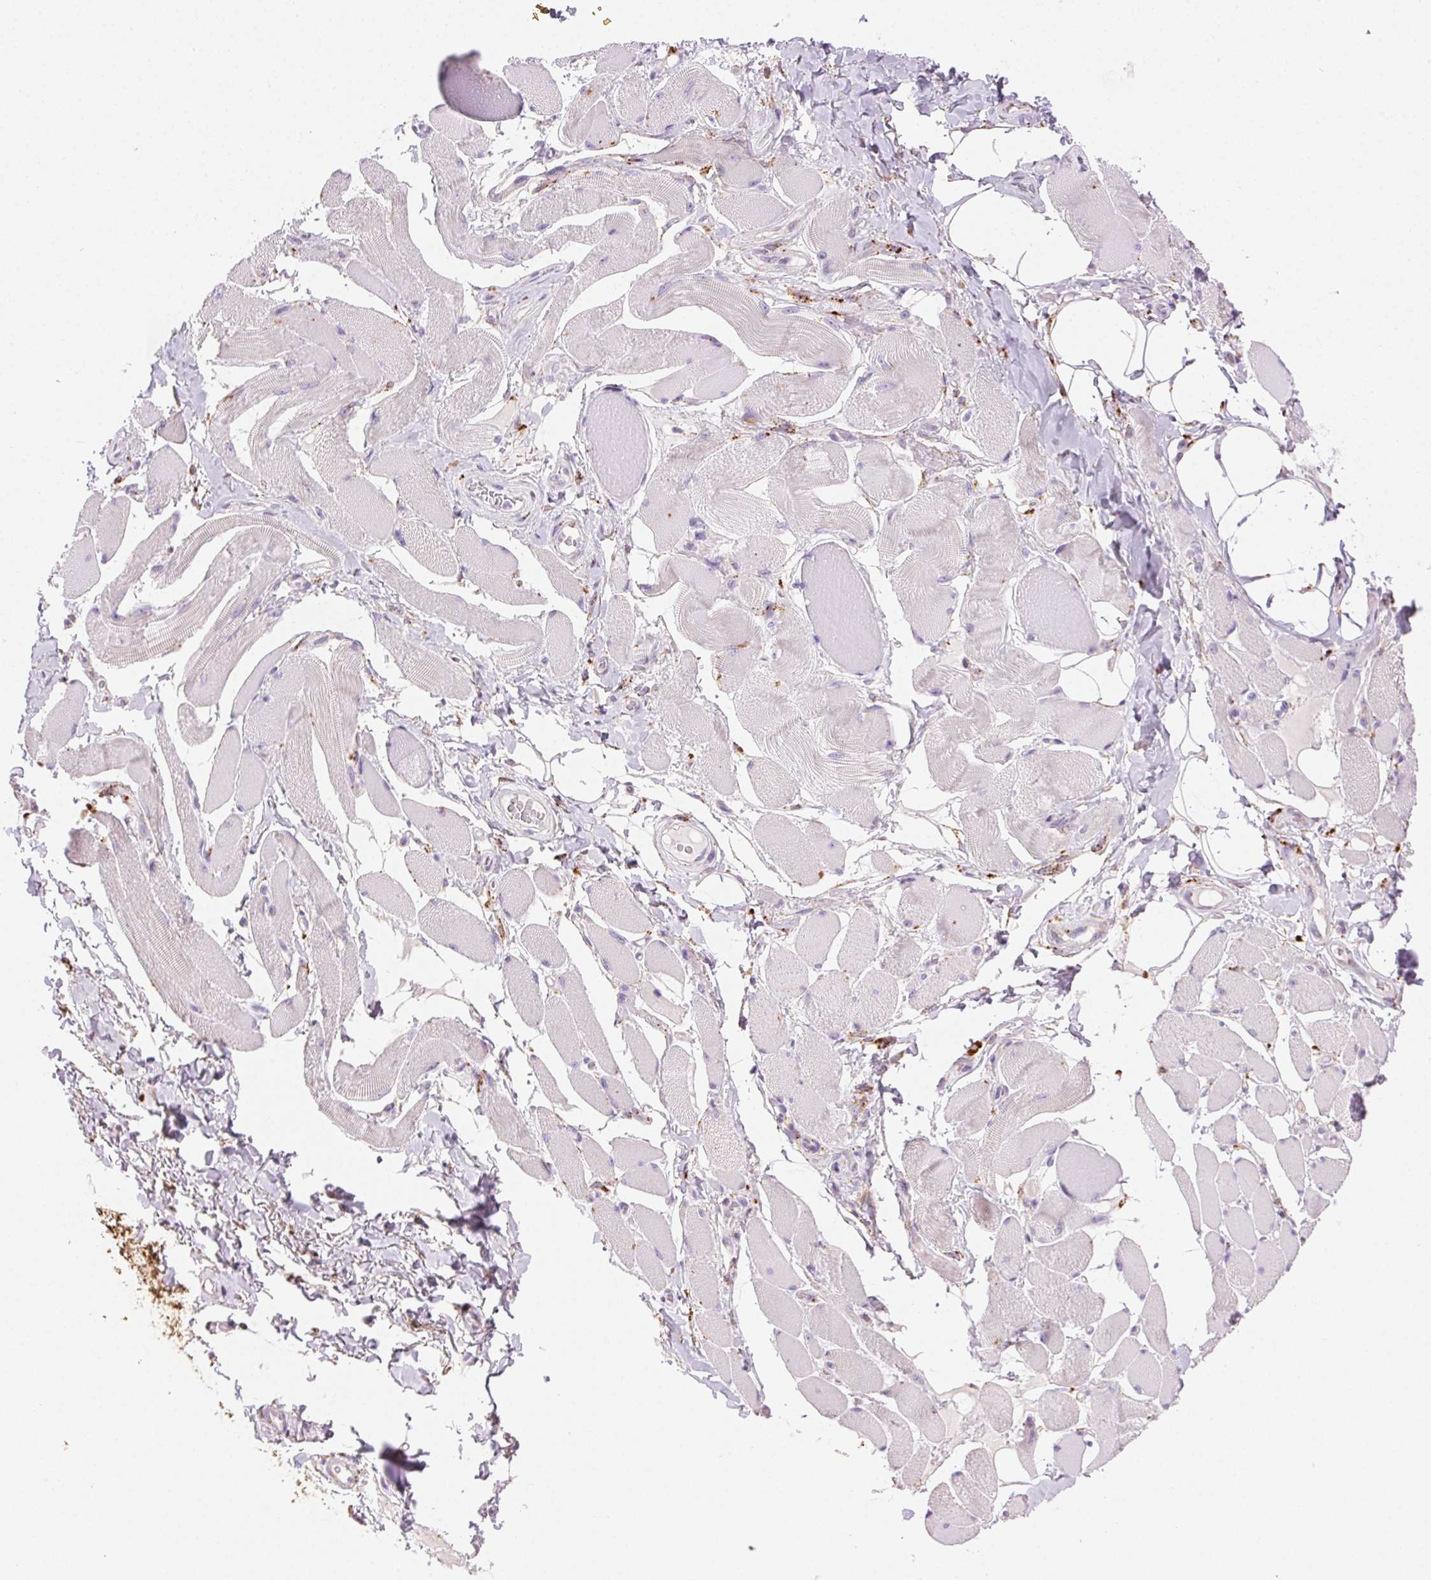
{"staining": {"intensity": "negative", "quantity": "none", "location": "none"}, "tissue": "skeletal muscle", "cell_type": "Myocytes", "image_type": "normal", "snomed": [{"axis": "morphology", "description": "Normal tissue, NOS"}, {"axis": "topography", "description": "Skeletal muscle"}, {"axis": "topography", "description": "Anal"}, {"axis": "topography", "description": "Peripheral nerve tissue"}], "caption": "IHC of benign human skeletal muscle reveals no staining in myocytes. (DAB immunohistochemistry (IHC) visualized using brightfield microscopy, high magnification).", "gene": "SCPEP1", "patient": {"sex": "male", "age": 53}}